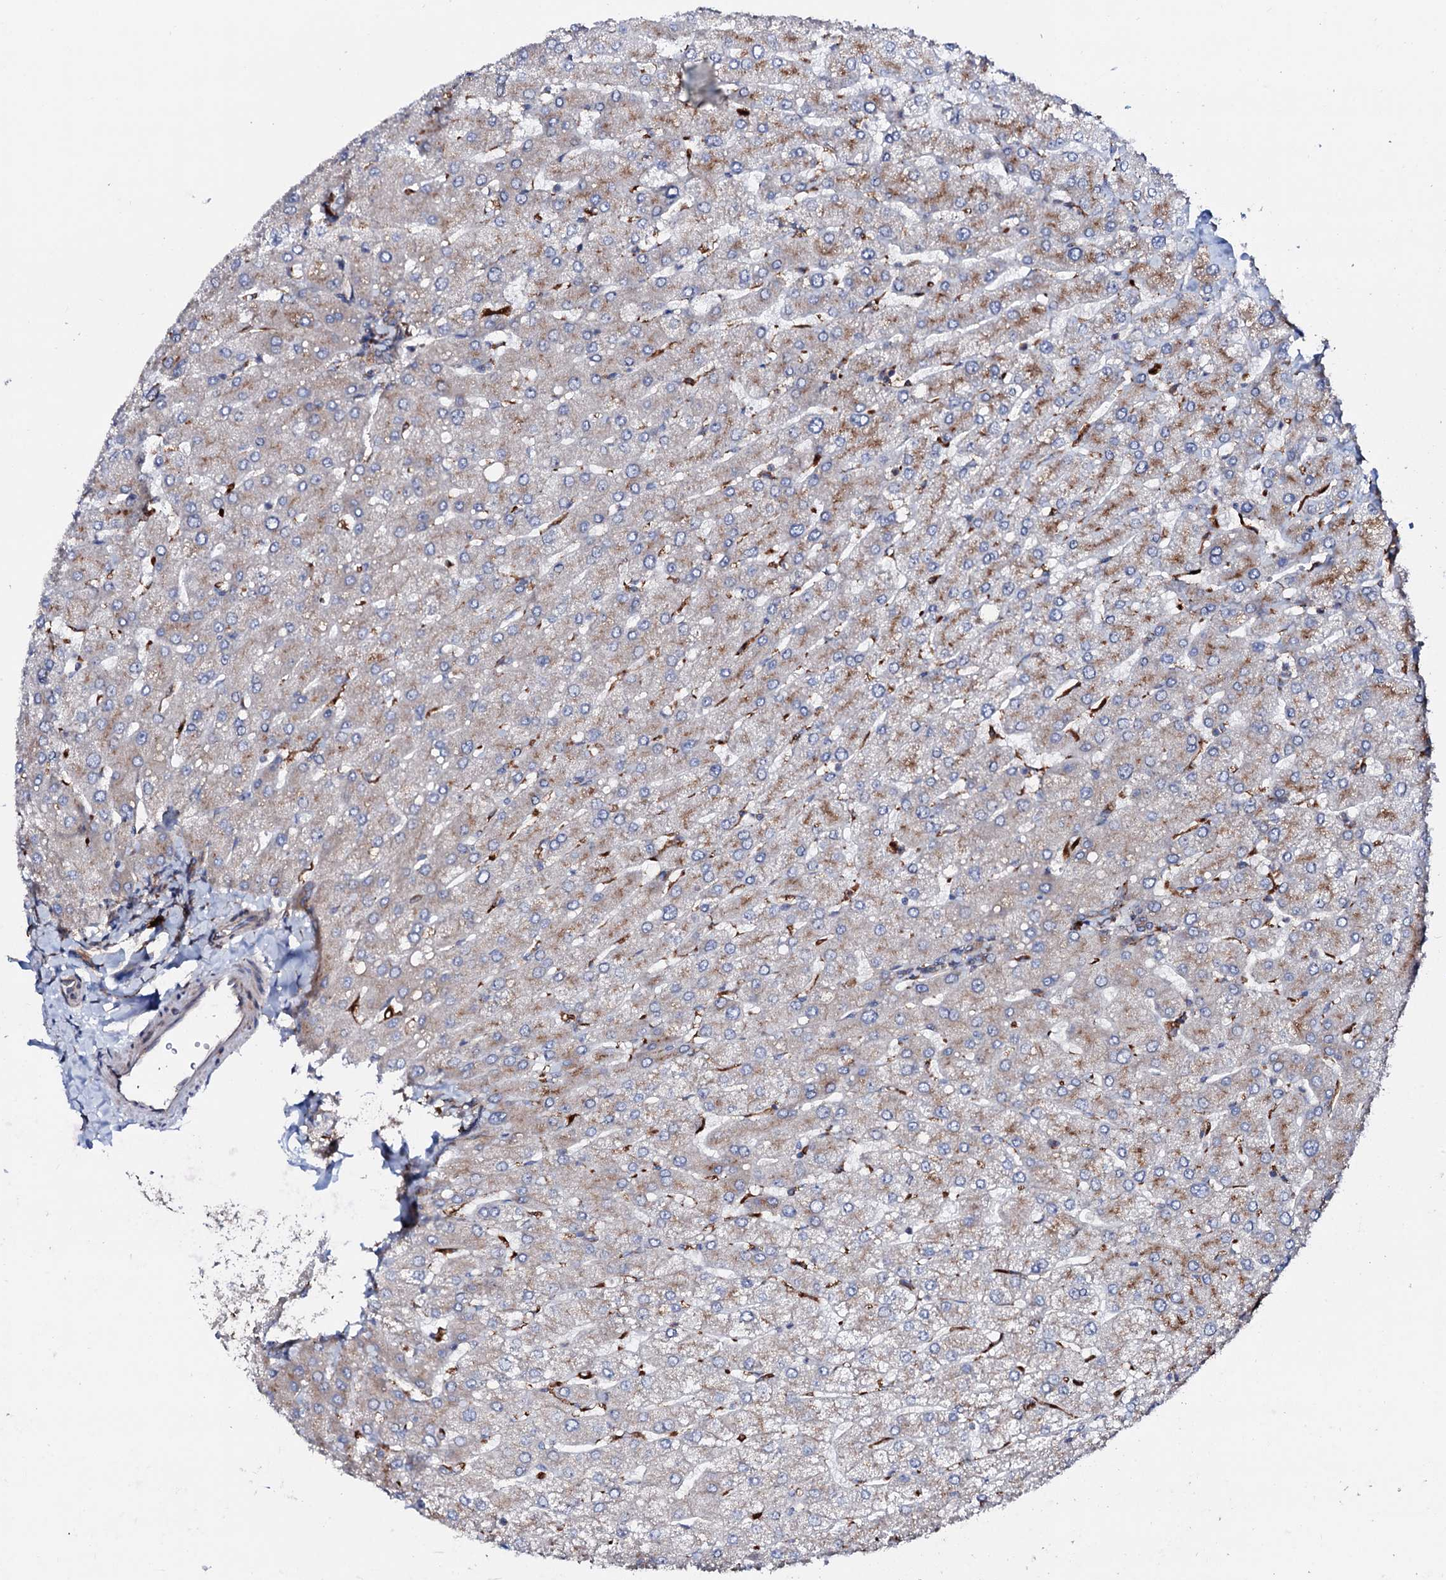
{"staining": {"intensity": "moderate", "quantity": ">75%", "location": "cytoplasmic/membranous"}, "tissue": "liver", "cell_type": "Cholangiocytes", "image_type": "normal", "snomed": [{"axis": "morphology", "description": "Normal tissue, NOS"}, {"axis": "topography", "description": "Liver"}], "caption": "IHC histopathology image of benign human liver stained for a protein (brown), which reveals medium levels of moderate cytoplasmic/membranous expression in approximately >75% of cholangiocytes.", "gene": "P2RX4", "patient": {"sex": "male", "age": 55}}